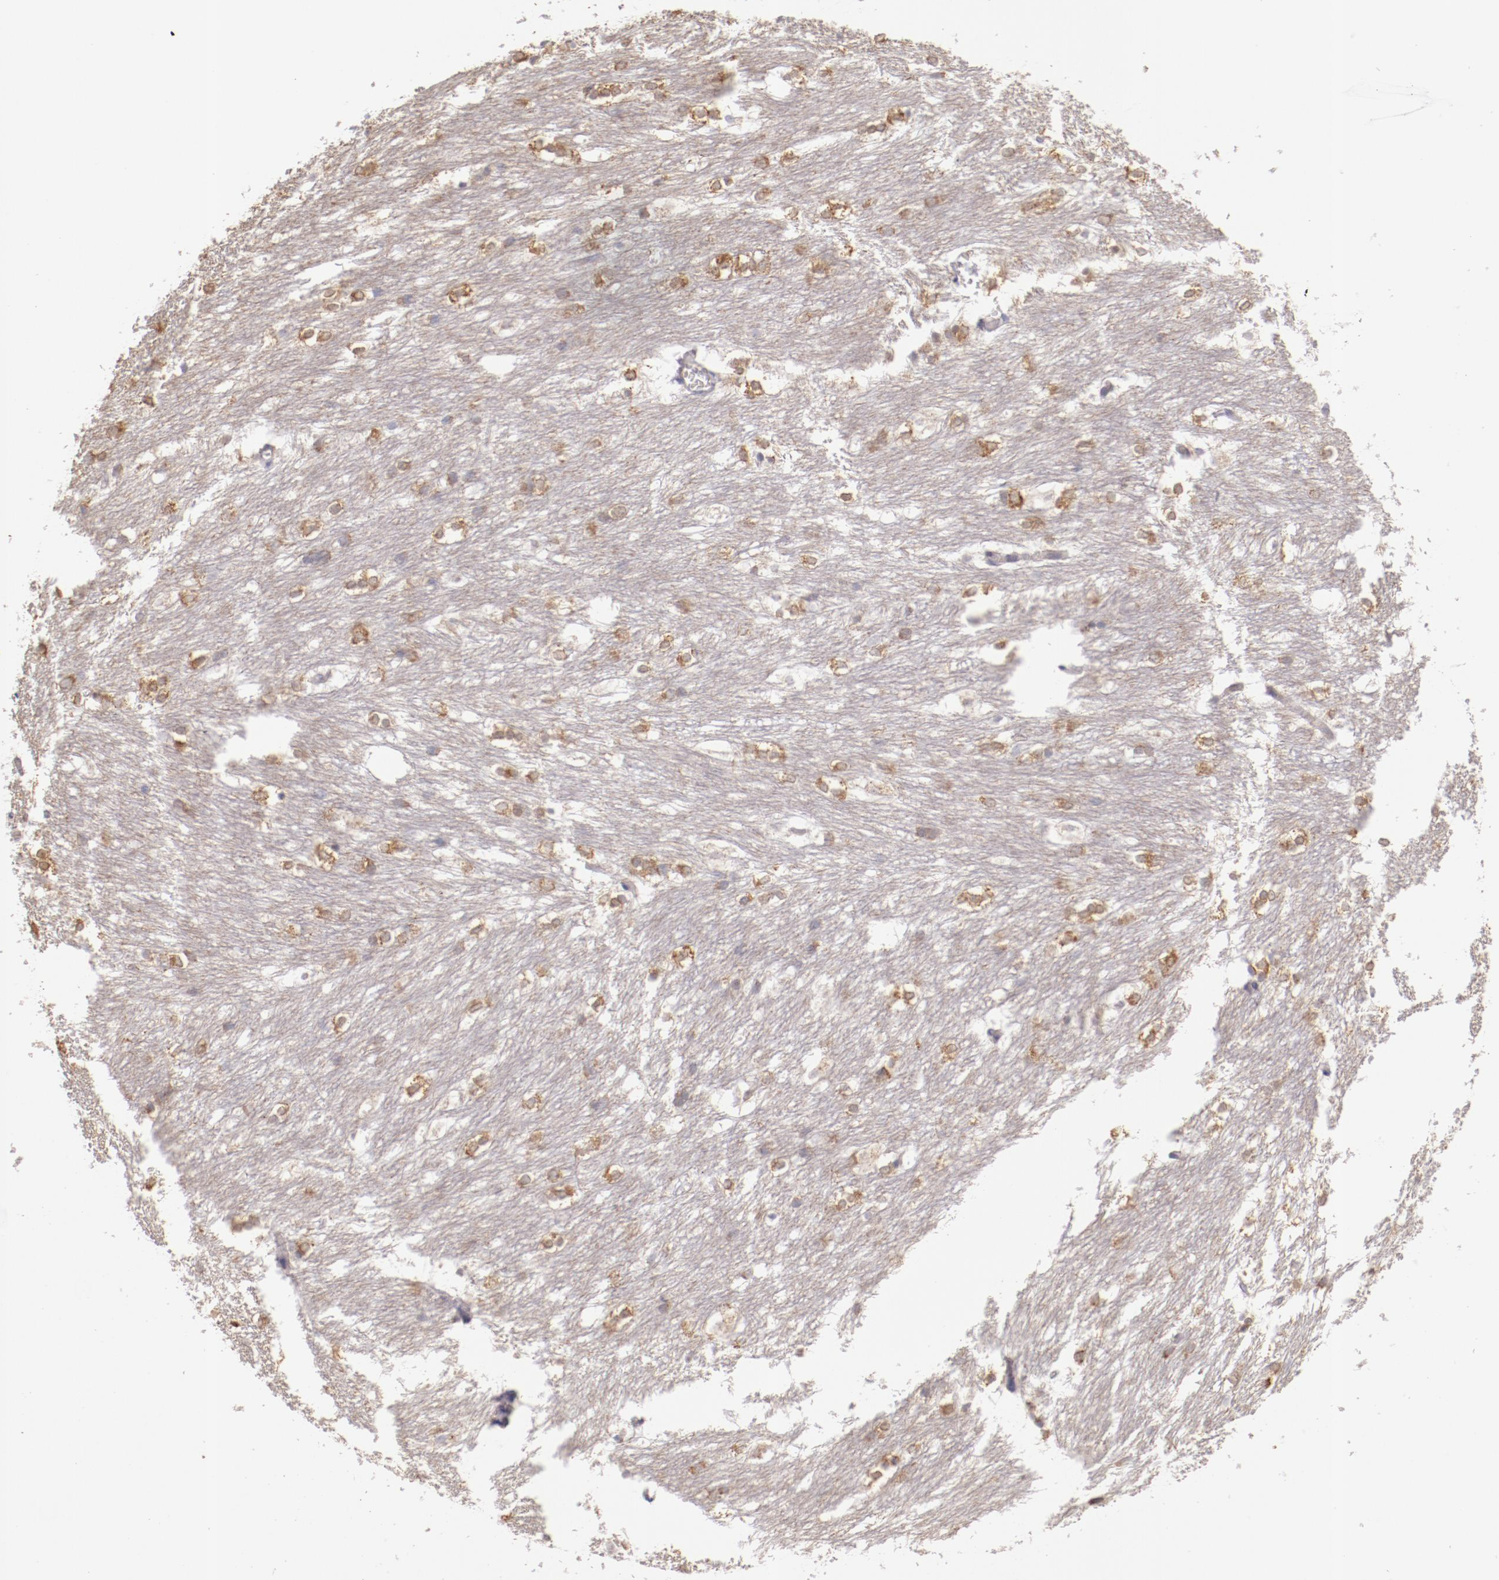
{"staining": {"intensity": "weak", "quantity": "<25%", "location": "cytoplasmic/membranous"}, "tissue": "caudate", "cell_type": "Glial cells", "image_type": "normal", "snomed": [{"axis": "morphology", "description": "Normal tissue, NOS"}, {"axis": "topography", "description": "Lateral ventricle wall"}], "caption": "Immunohistochemical staining of benign caudate reveals no significant staining in glial cells.", "gene": "ENTPD5", "patient": {"sex": "female", "age": 19}}